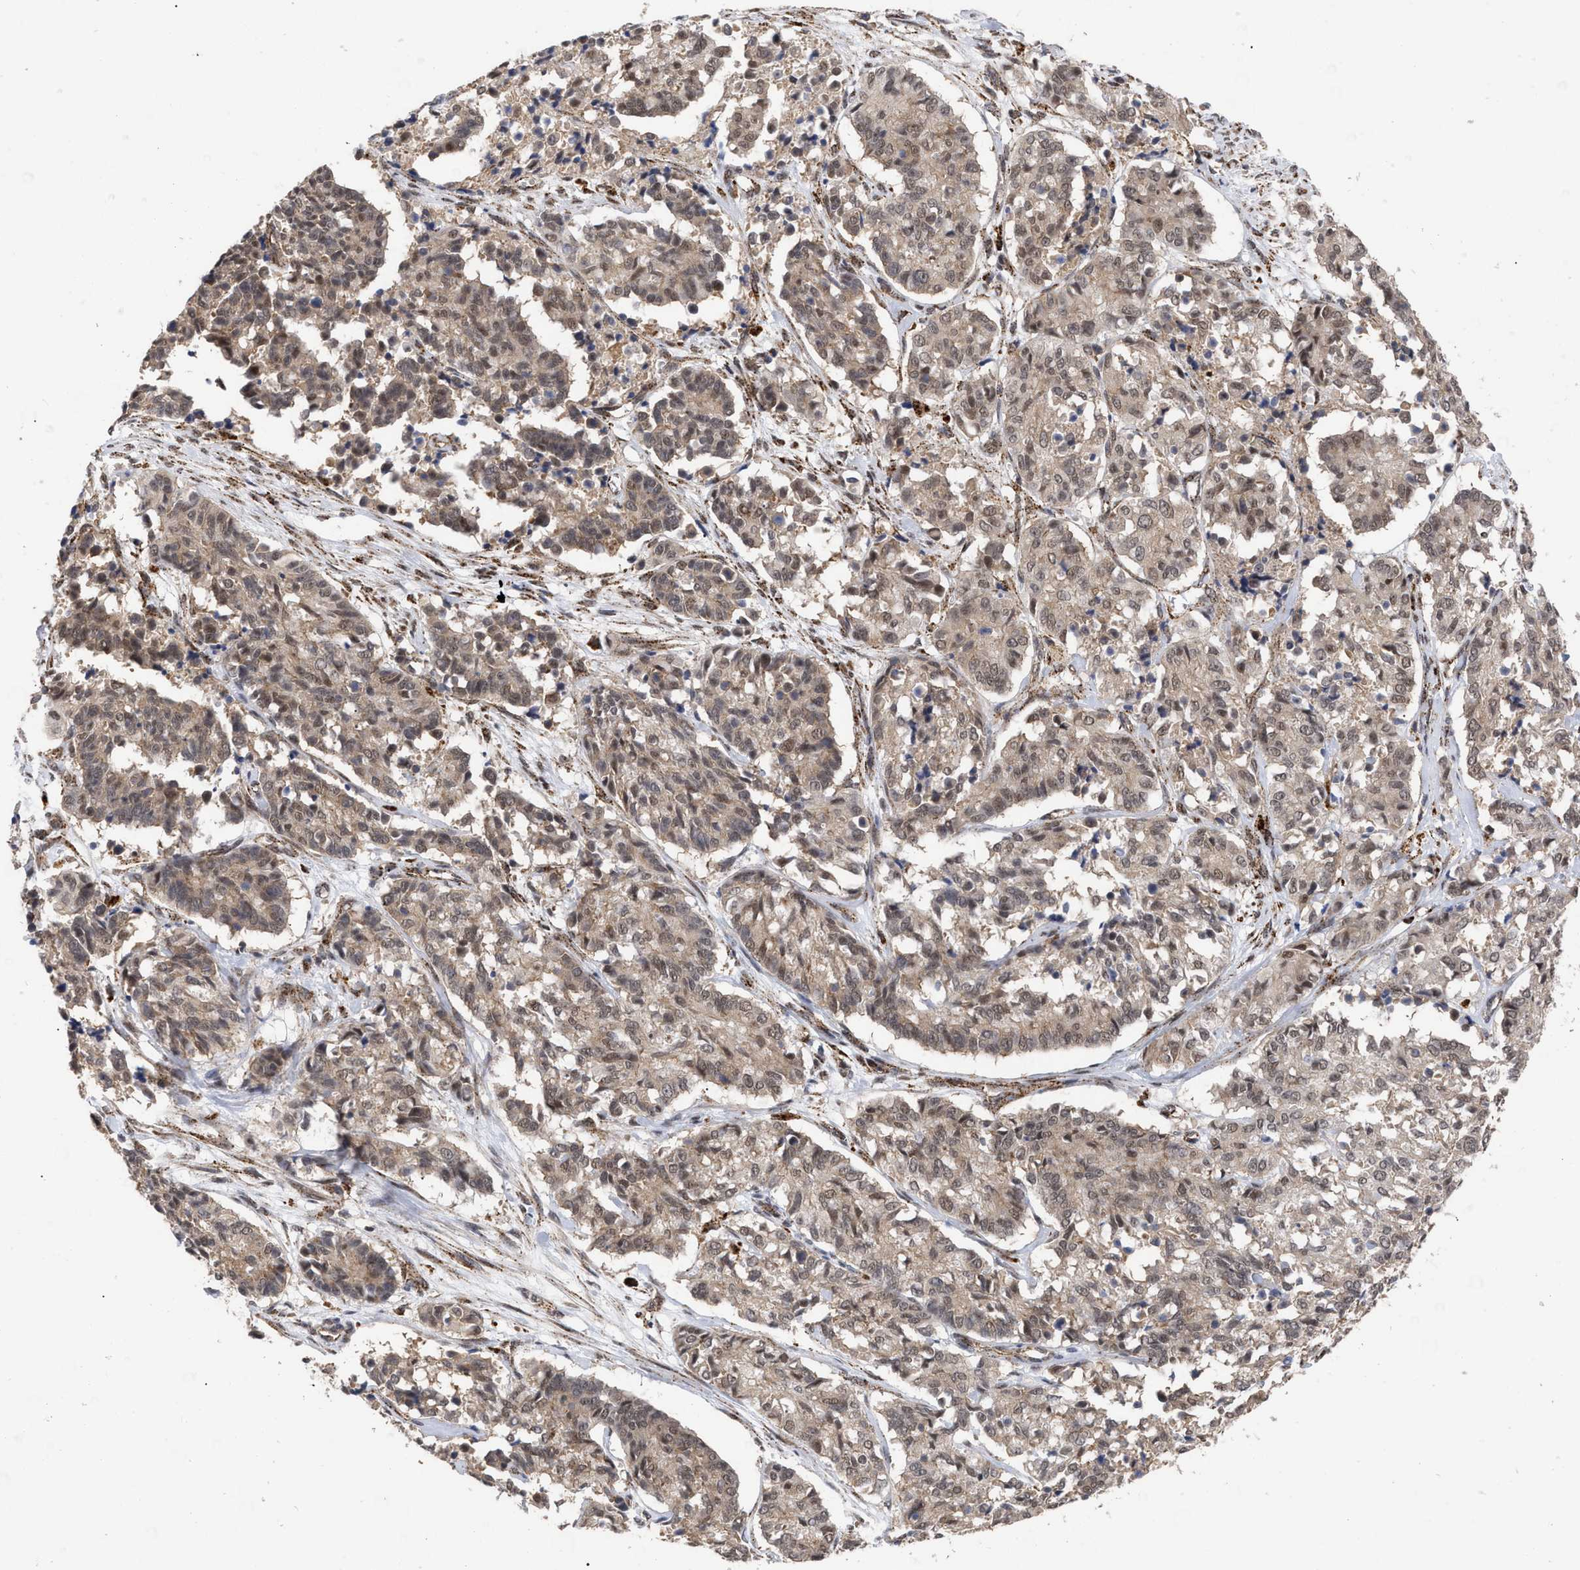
{"staining": {"intensity": "weak", "quantity": ">75%", "location": "cytoplasmic/membranous,nuclear"}, "tissue": "cervical cancer", "cell_type": "Tumor cells", "image_type": "cancer", "snomed": [{"axis": "morphology", "description": "Squamous cell carcinoma, NOS"}, {"axis": "topography", "description": "Cervix"}], "caption": "A photomicrograph of human squamous cell carcinoma (cervical) stained for a protein displays weak cytoplasmic/membranous and nuclear brown staining in tumor cells.", "gene": "UPF1", "patient": {"sex": "female", "age": 35}}